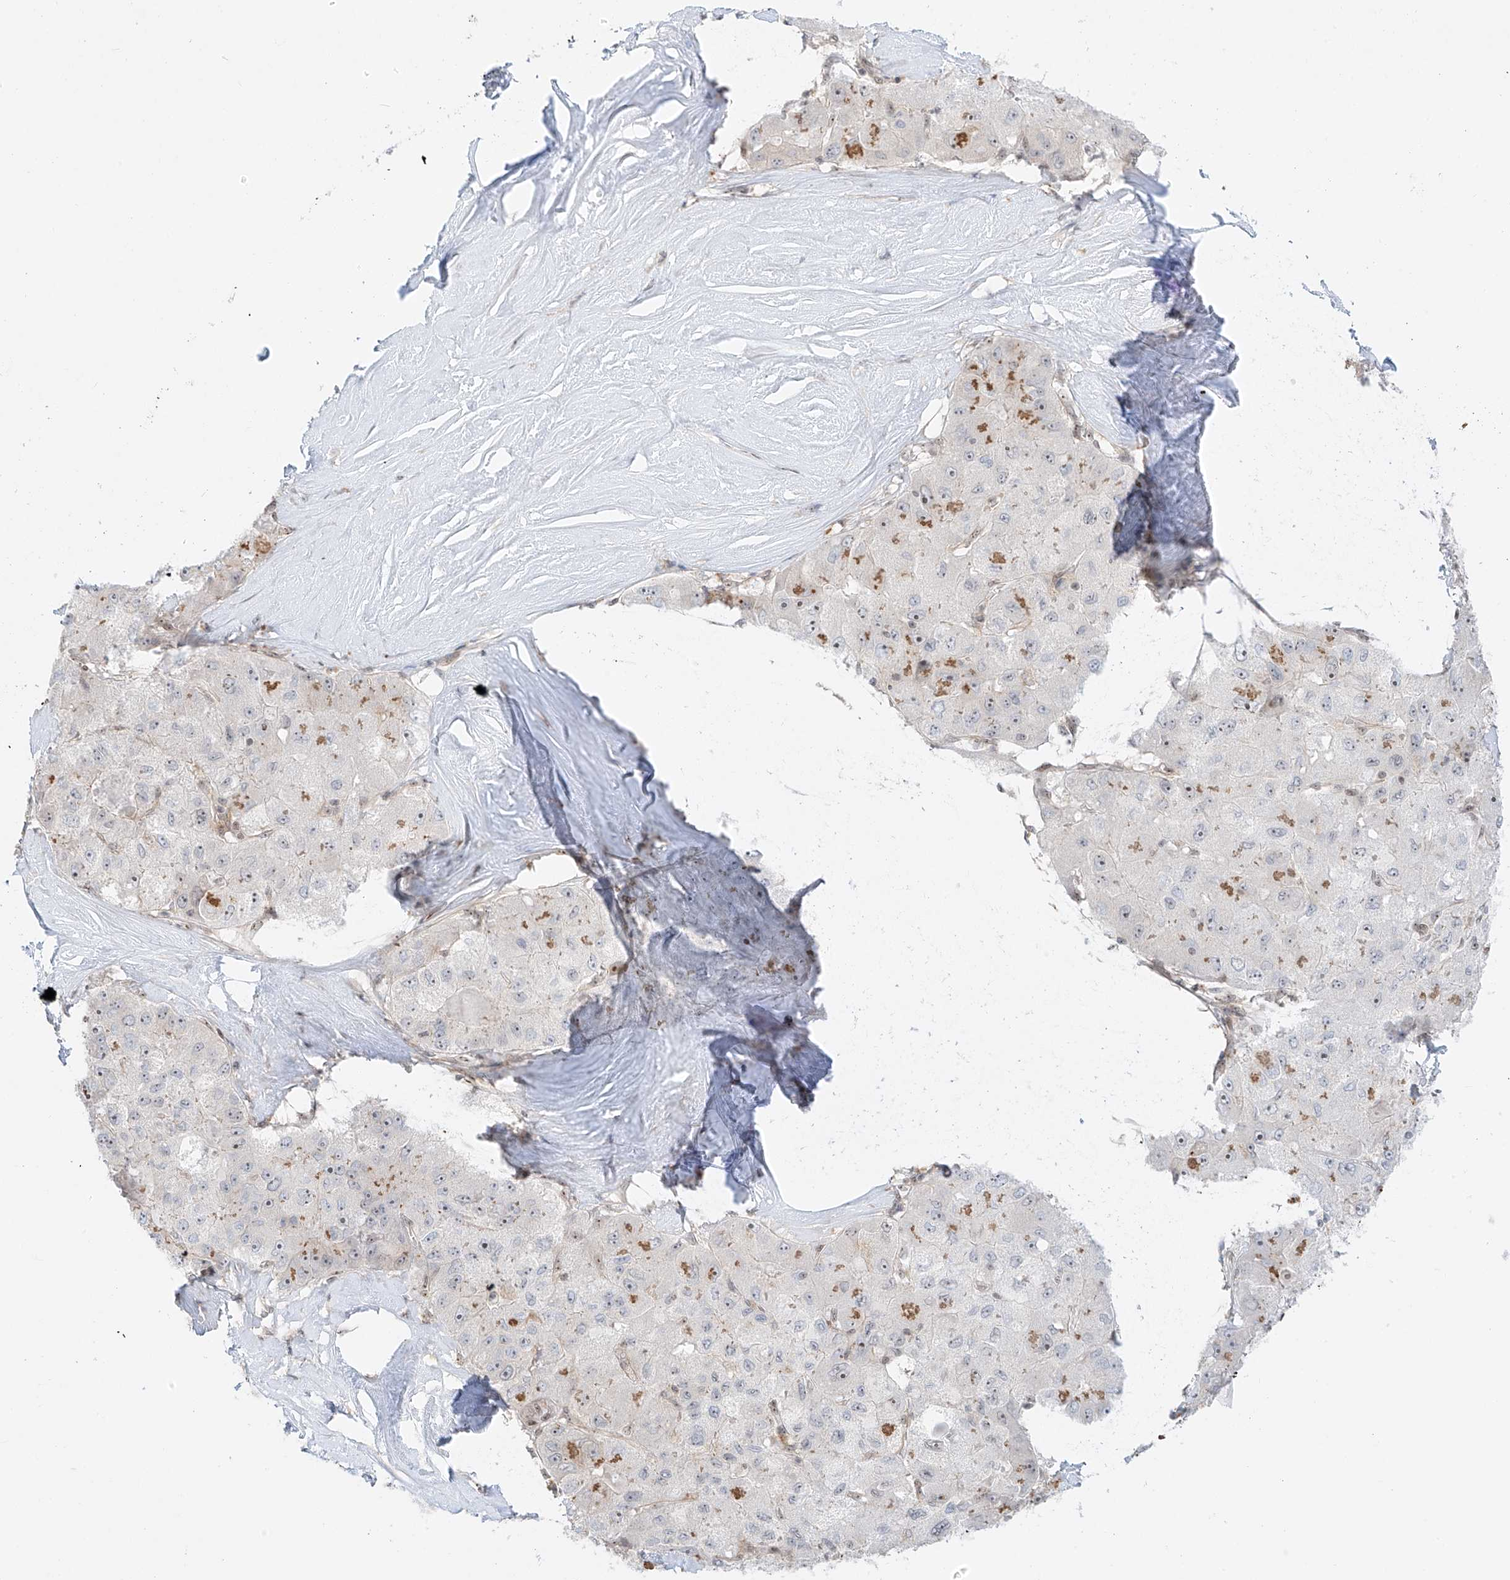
{"staining": {"intensity": "negative", "quantity": "none", "location": "none"}, "tissue": "liver cancer", "cell_type": "Tumor cells", "image_type": "cancer", "snomed": [{"axis": "morphology", "description": "Carcinoma, Hepatocellular, NOS"}, {"axis": "topography", "description": "Liver"}], "caption": "DAB immunohistochemical staining of liver hepatocellular carcinoma demonstrates no significant staining in tumor cells.", "gene": "ZNF512", "patient": {"sex": "male", "age": 80}}